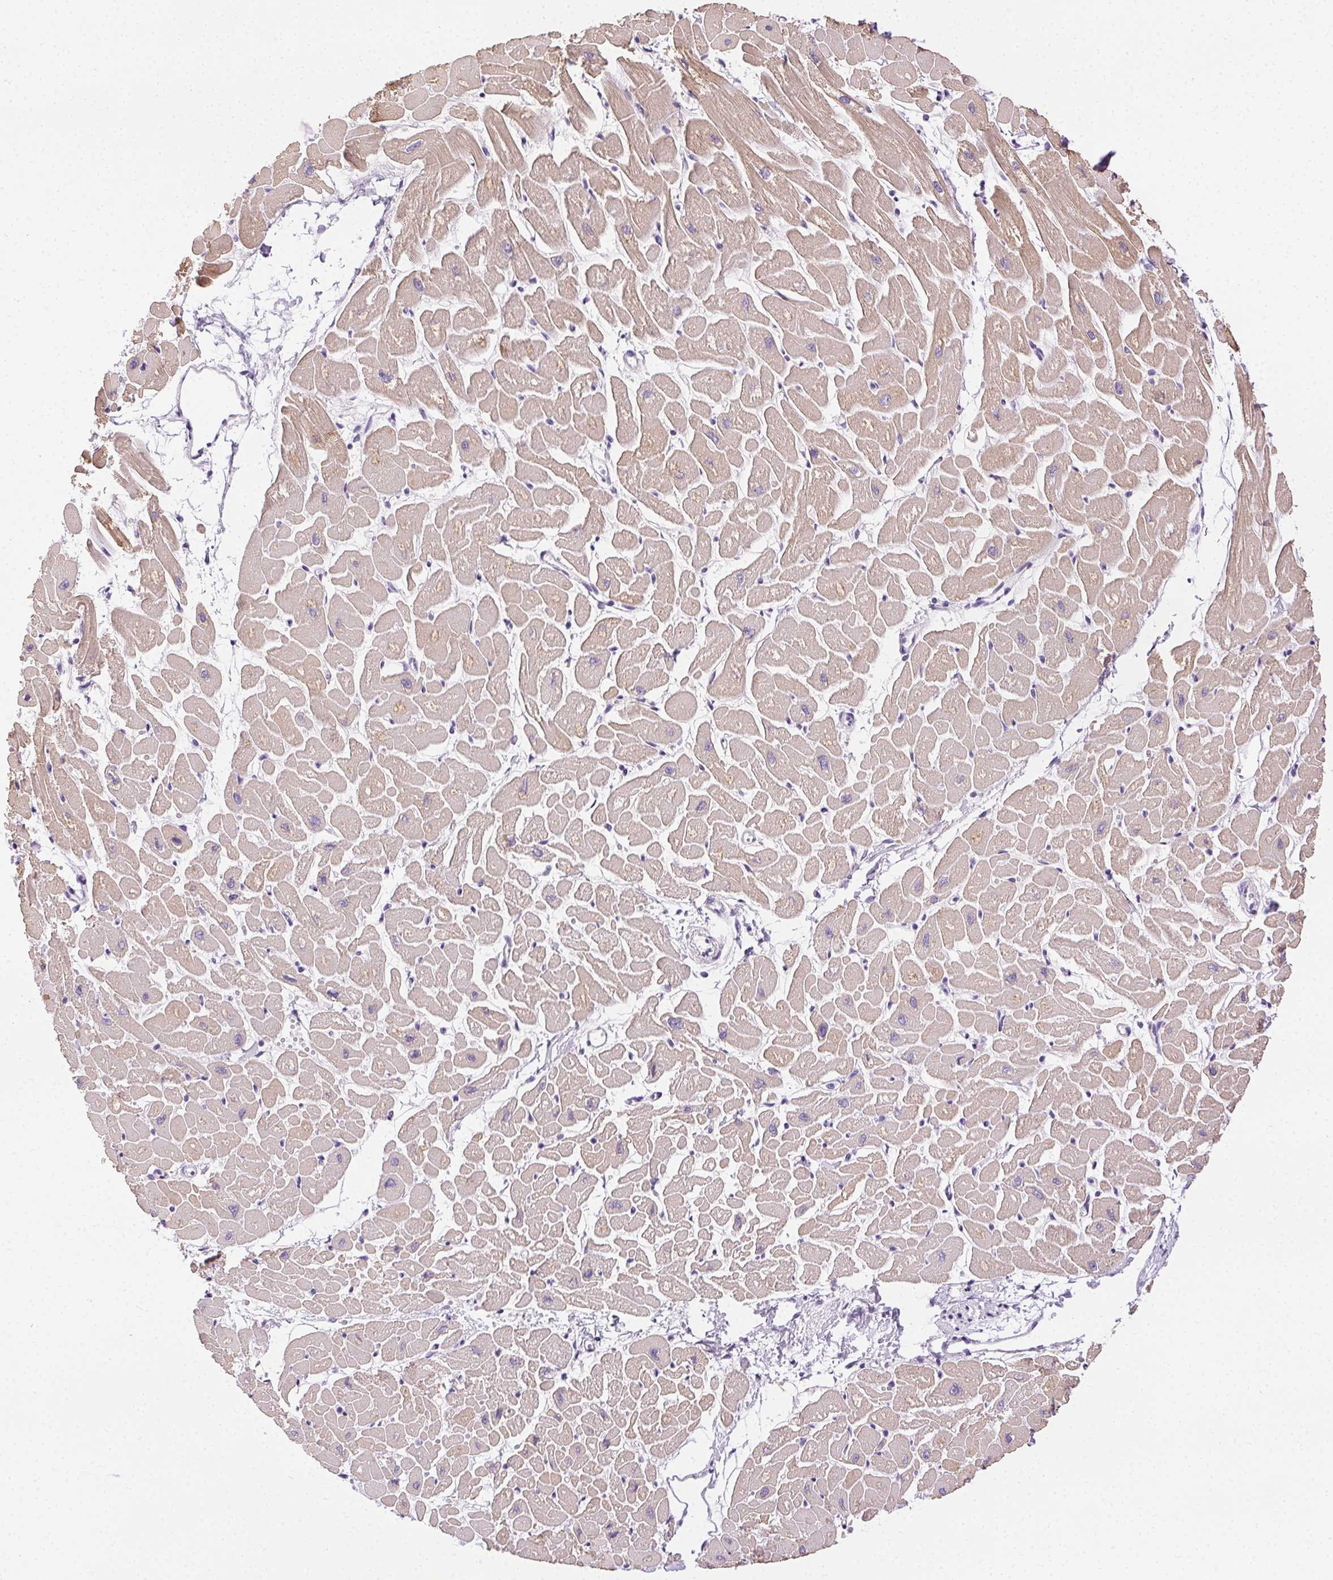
{"staining": {"intensity": "weak", "quantity": ">75%", "location": "cytoplasmic/membranous"}, "tissue": "heart muscle", "cell_type": "Cardiomyocytes", "image_type": "normal", "snomed": [{"axis": "morphology", "description": "Normal tissue, NOS"}, {"axis": "topography", "description": "Heart"}], "caption": "Weak cytoplasmic/membranous staining is identified in approximately >75% of cardiomyocytes in benign heart muscle.", "gene": "C20orf85", "patient": {"sex": "male", "age": 57}}